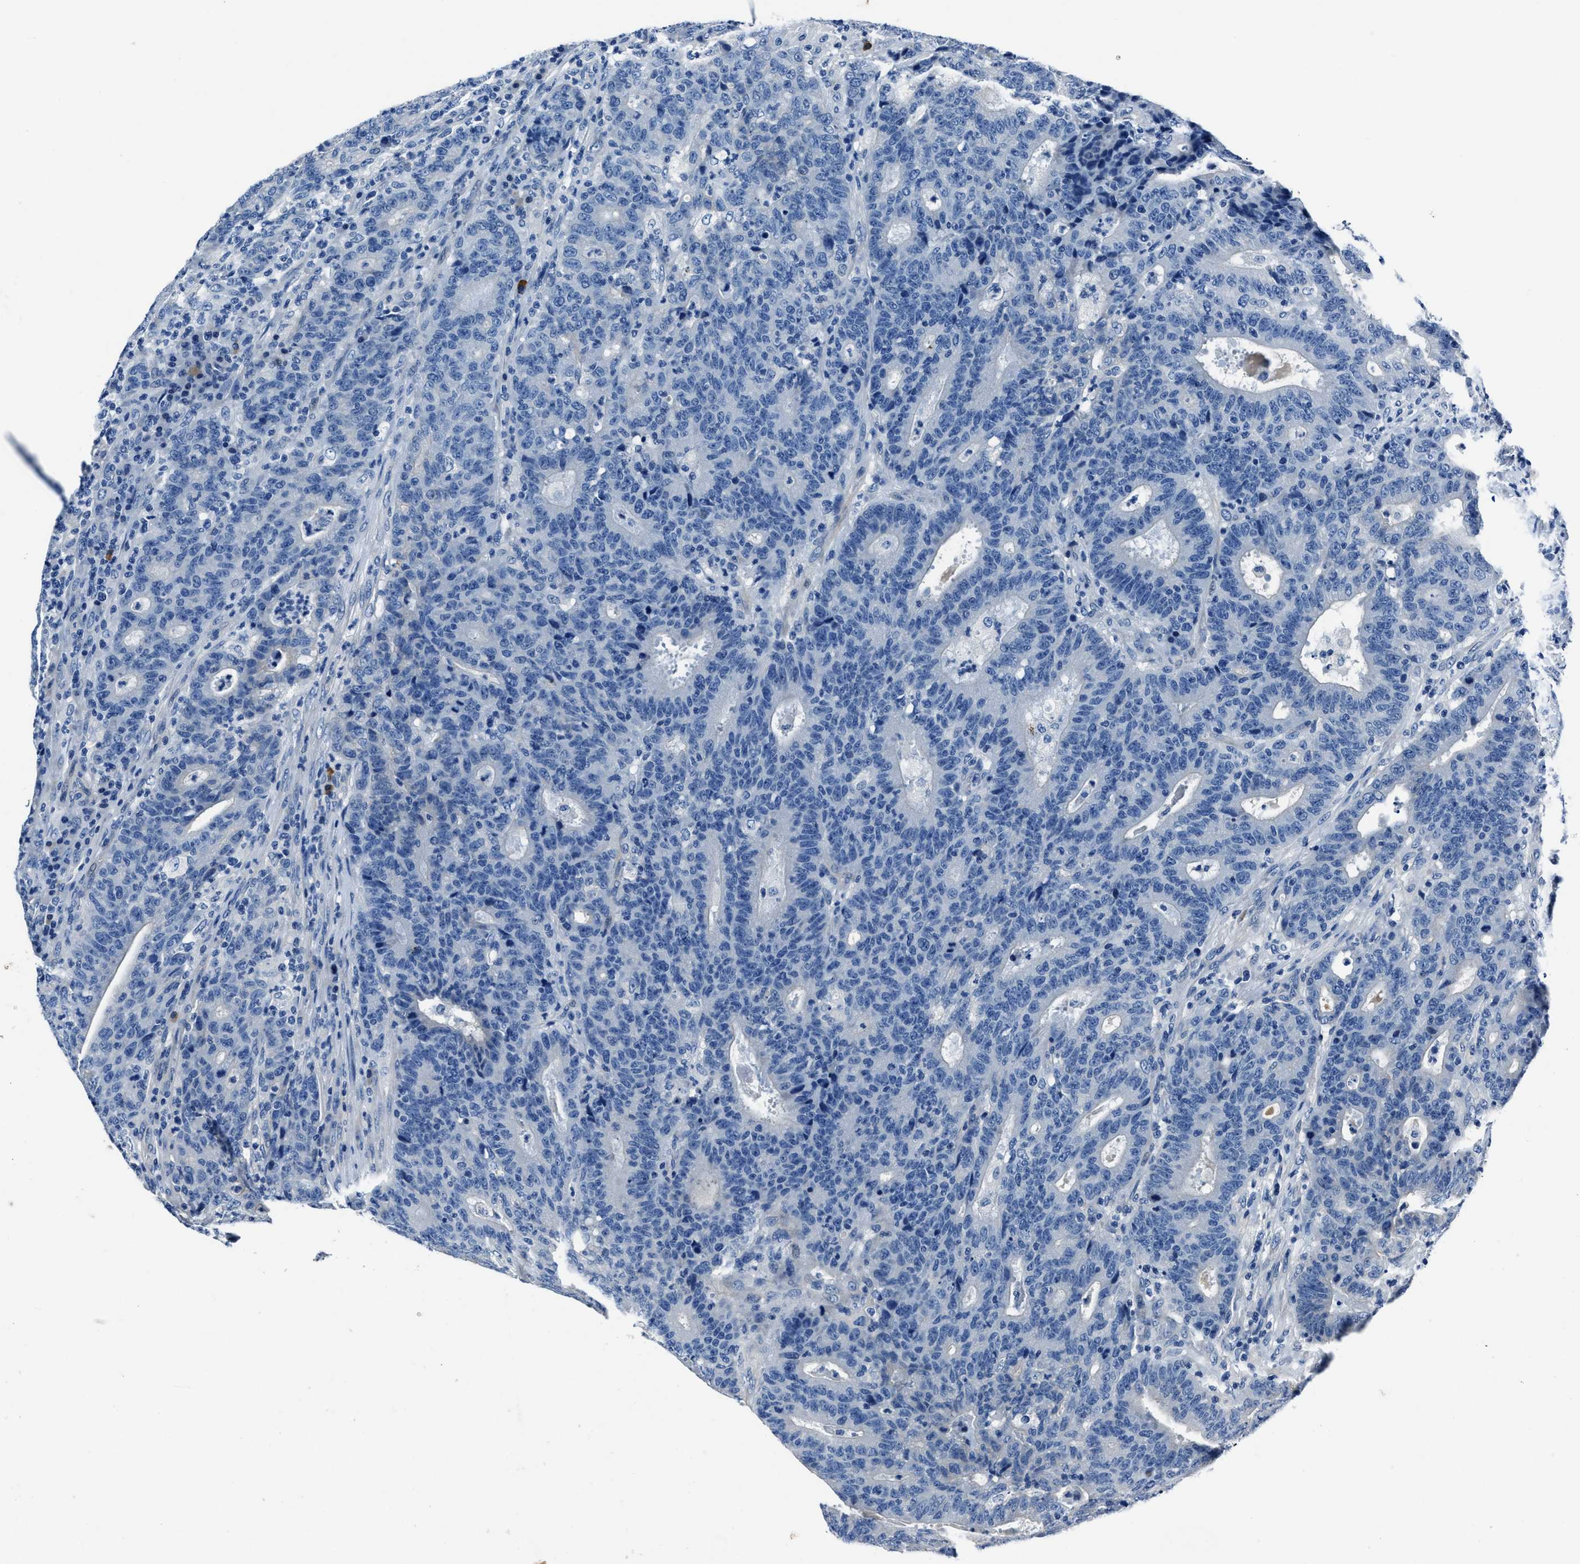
{"staining": {"intensity": "negative", "quantity": "none", "location": "none"}, "tissue": "colorectal cancer", "cell_type": "Tumor cells", "image_type": "cancer", "snomed": [{"axis": "morphology", "description": "Adenocarcinoma, NOS"}, {"axis": "topography", "description": "Colon"}], "caption": "Colorectal cancer (adenocarcinoma) was stained to show a protein in brown. There is no significant positivity in tumor cells. (IHC, brightfield microscopy, high magnification).", "gene": "NACAD", "patient": {"sex": "female", "age": 75}}